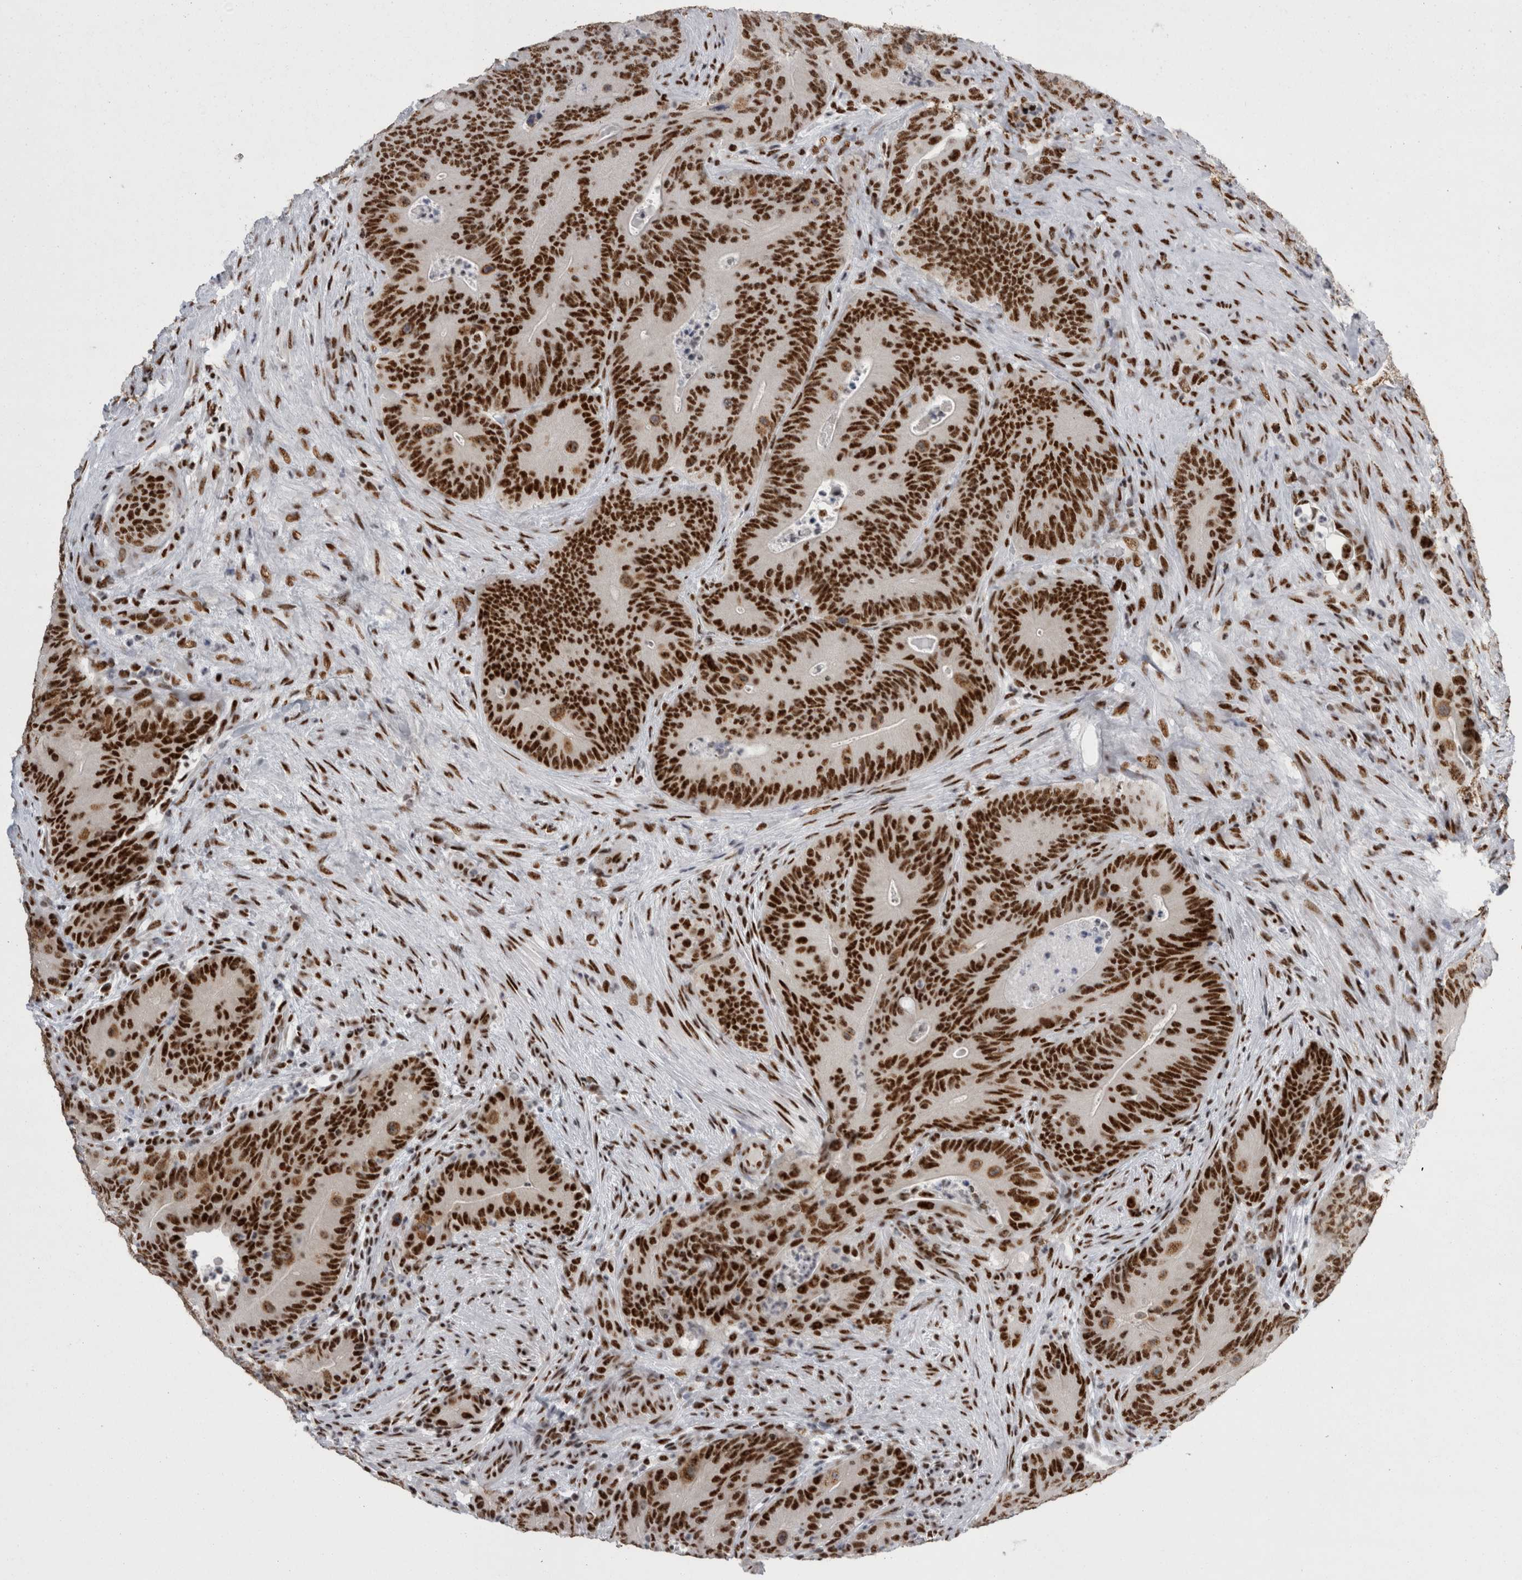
{"staining": {"intensity": "strong", "quantity": ">75%", "location": "nuclear"}, "tissue": "colorectal cancer", "cell_type": "Tumor cells", "image_type": "cancer", "snomed": [{"axis": "morphology", "description": "Normal tissue, NOS"}, {"axis": "topography", "description": "Colon"}], "caption": "Immunohistochemical staining of colorectal cancer shows high levels of strong nuclear expression in approximately >75% of tumor cells. (IHC, brightfield microscopy, high magnification).", "gene": "SNRNP40", "patient": {"sex": "female", "age": 82}}